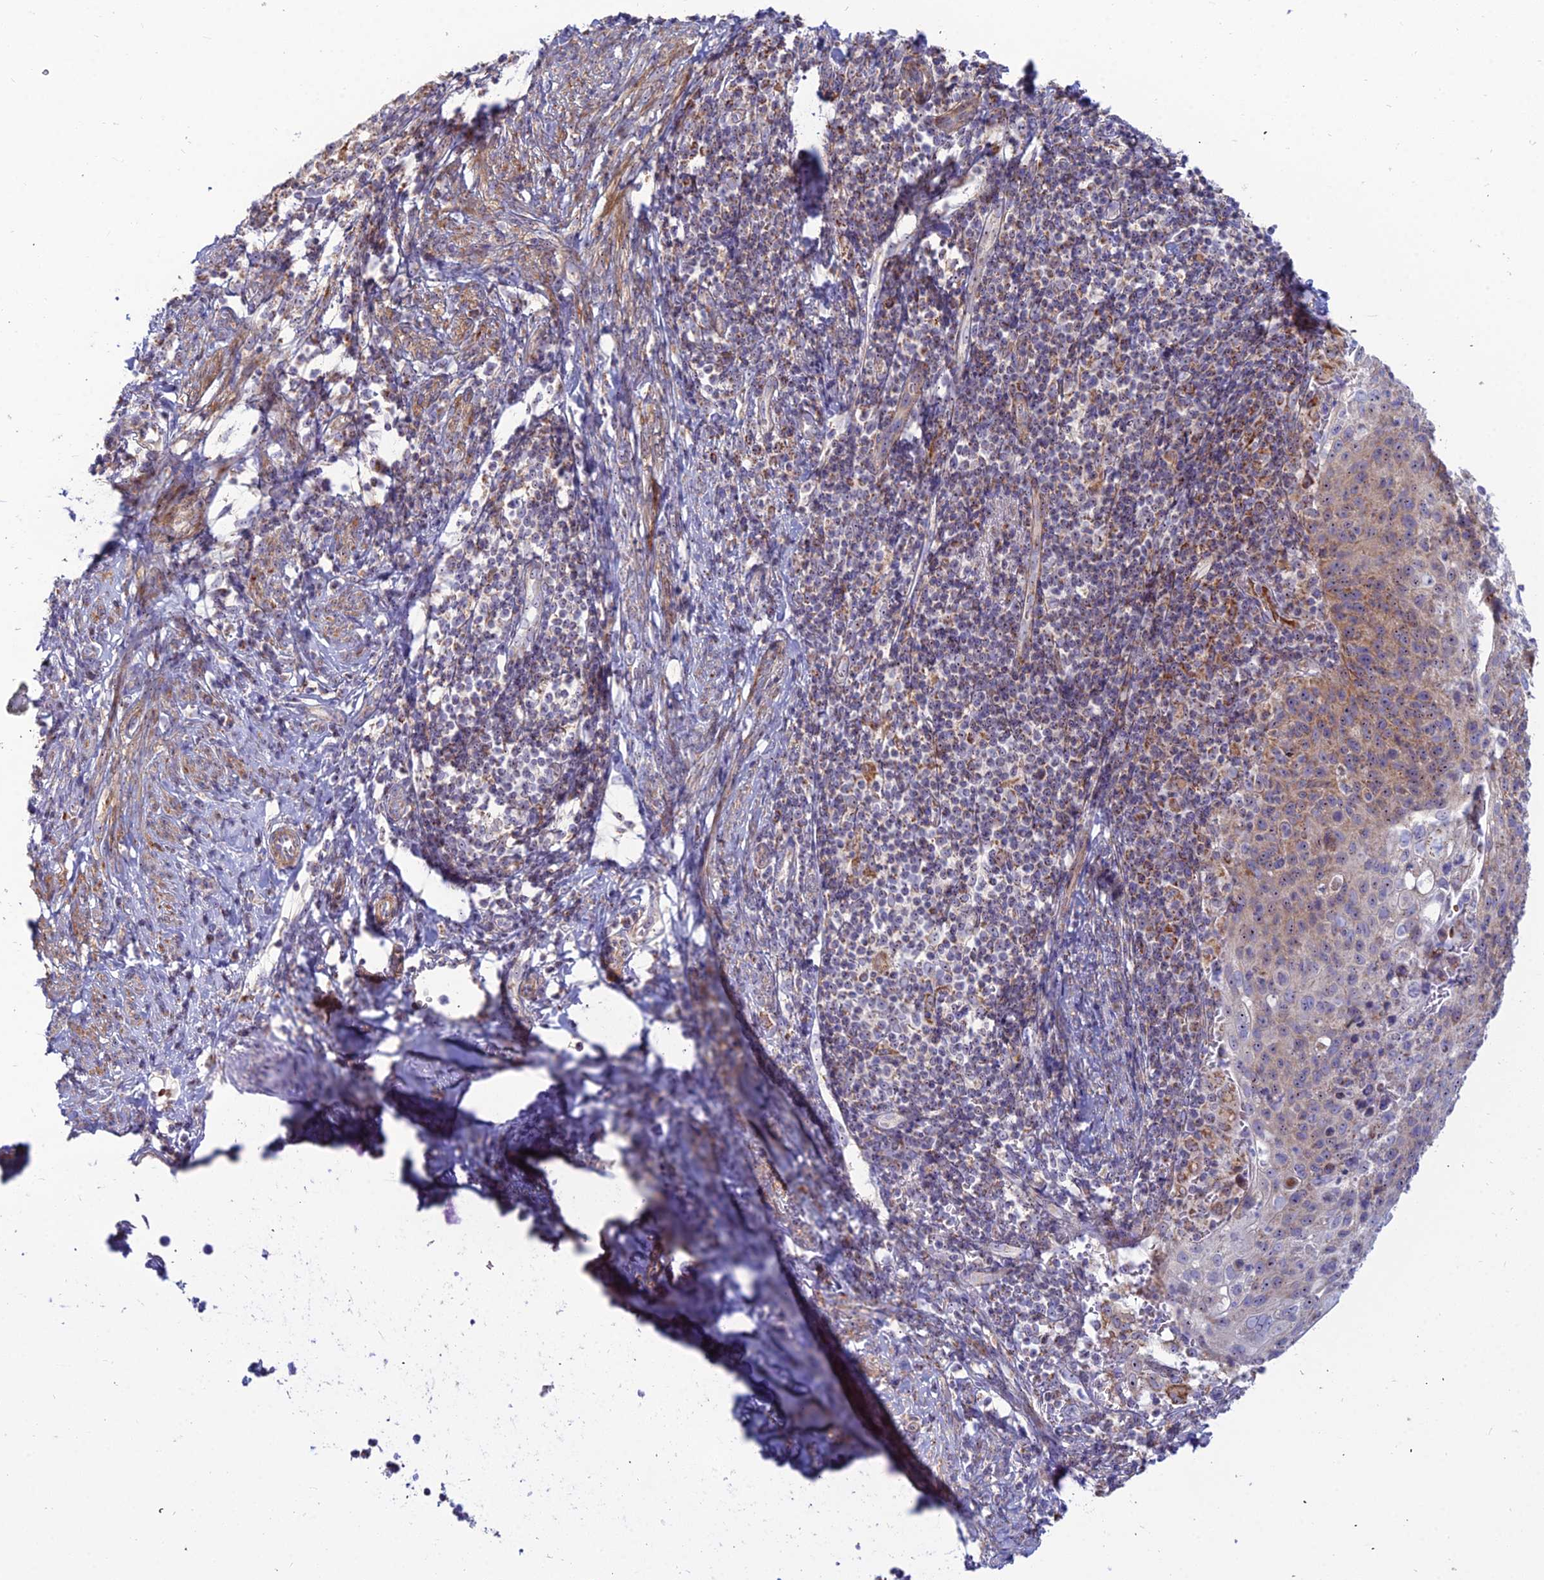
{"staining": {"intensity": "moderate", "quantity": "<25%", "location": "cytoplasmic/membranous"}, "tissue": "cervical cancer", "cell_type": "Tumor cells", "image_type": "cancer", "snomed": [{"axis": "morphology", "description": "Squamous cell carcinoma, NOS"}, {"axis": "topography", "description": "Cervix"}], "caption": "Cervical cancer stained with immunohistochemistry reveals moderate cytoplasmic/membranous expression in approximately <25% of tumor cells.", "gene": "SLC35F4", "patient": {"sex": "female", "age": 70}}